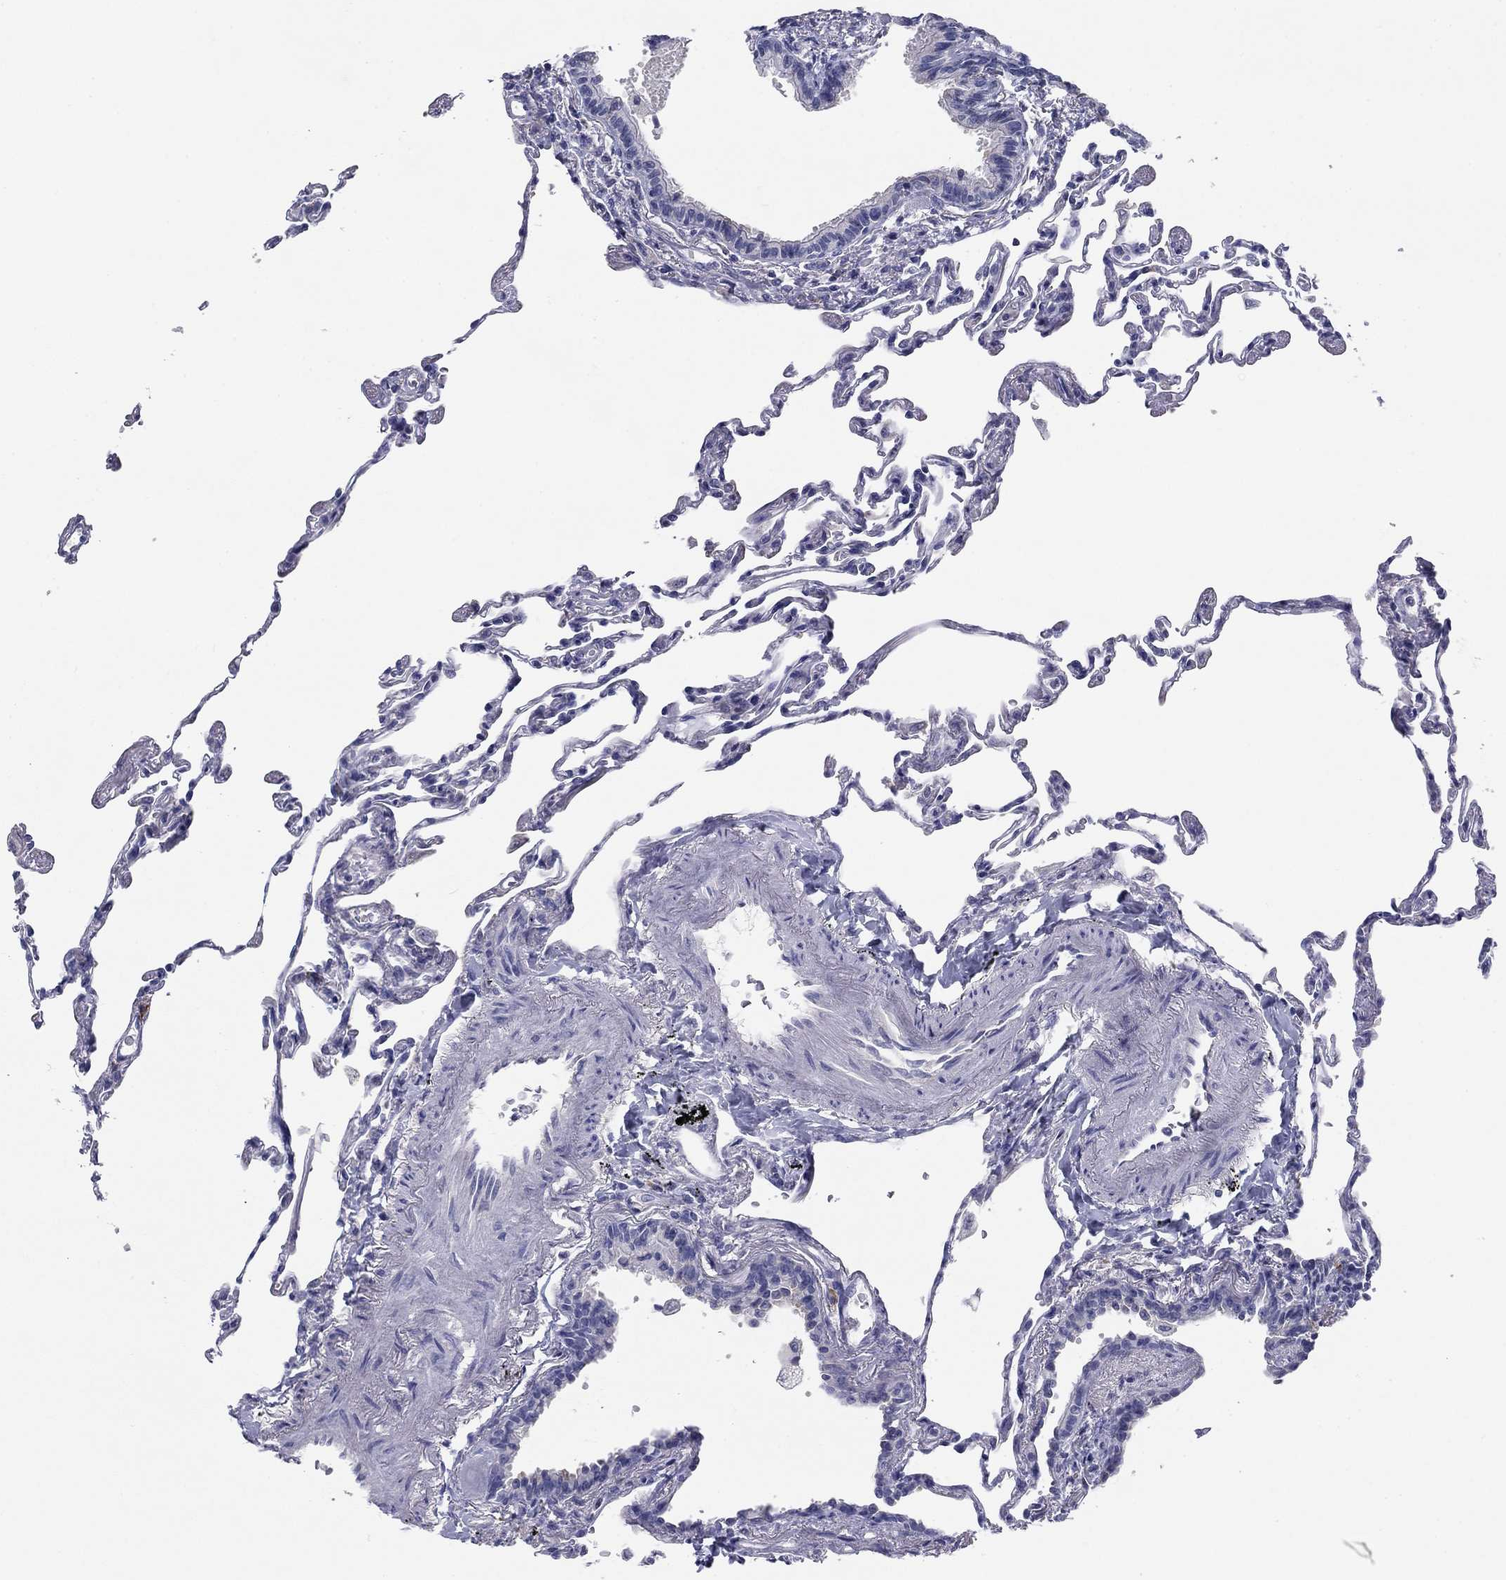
{"staining": {"intensity": "negative", "quantity": "none", "location": "none"}, "tissue": "lung", "cell_type": "Alveolar cells", "image_type": "normal", "snomed": [{"axis": "morphology", "description": "Normal tissue, NOS"}, {"axis": "topography", "description": "Lung"}], "caption": "IHC histopathology image of benign lung: lung stained with DAB shows no significant protein positivity in alveolar cells.", "gene": "GRK7", "patient": {"sex": "female", "age": 57}}